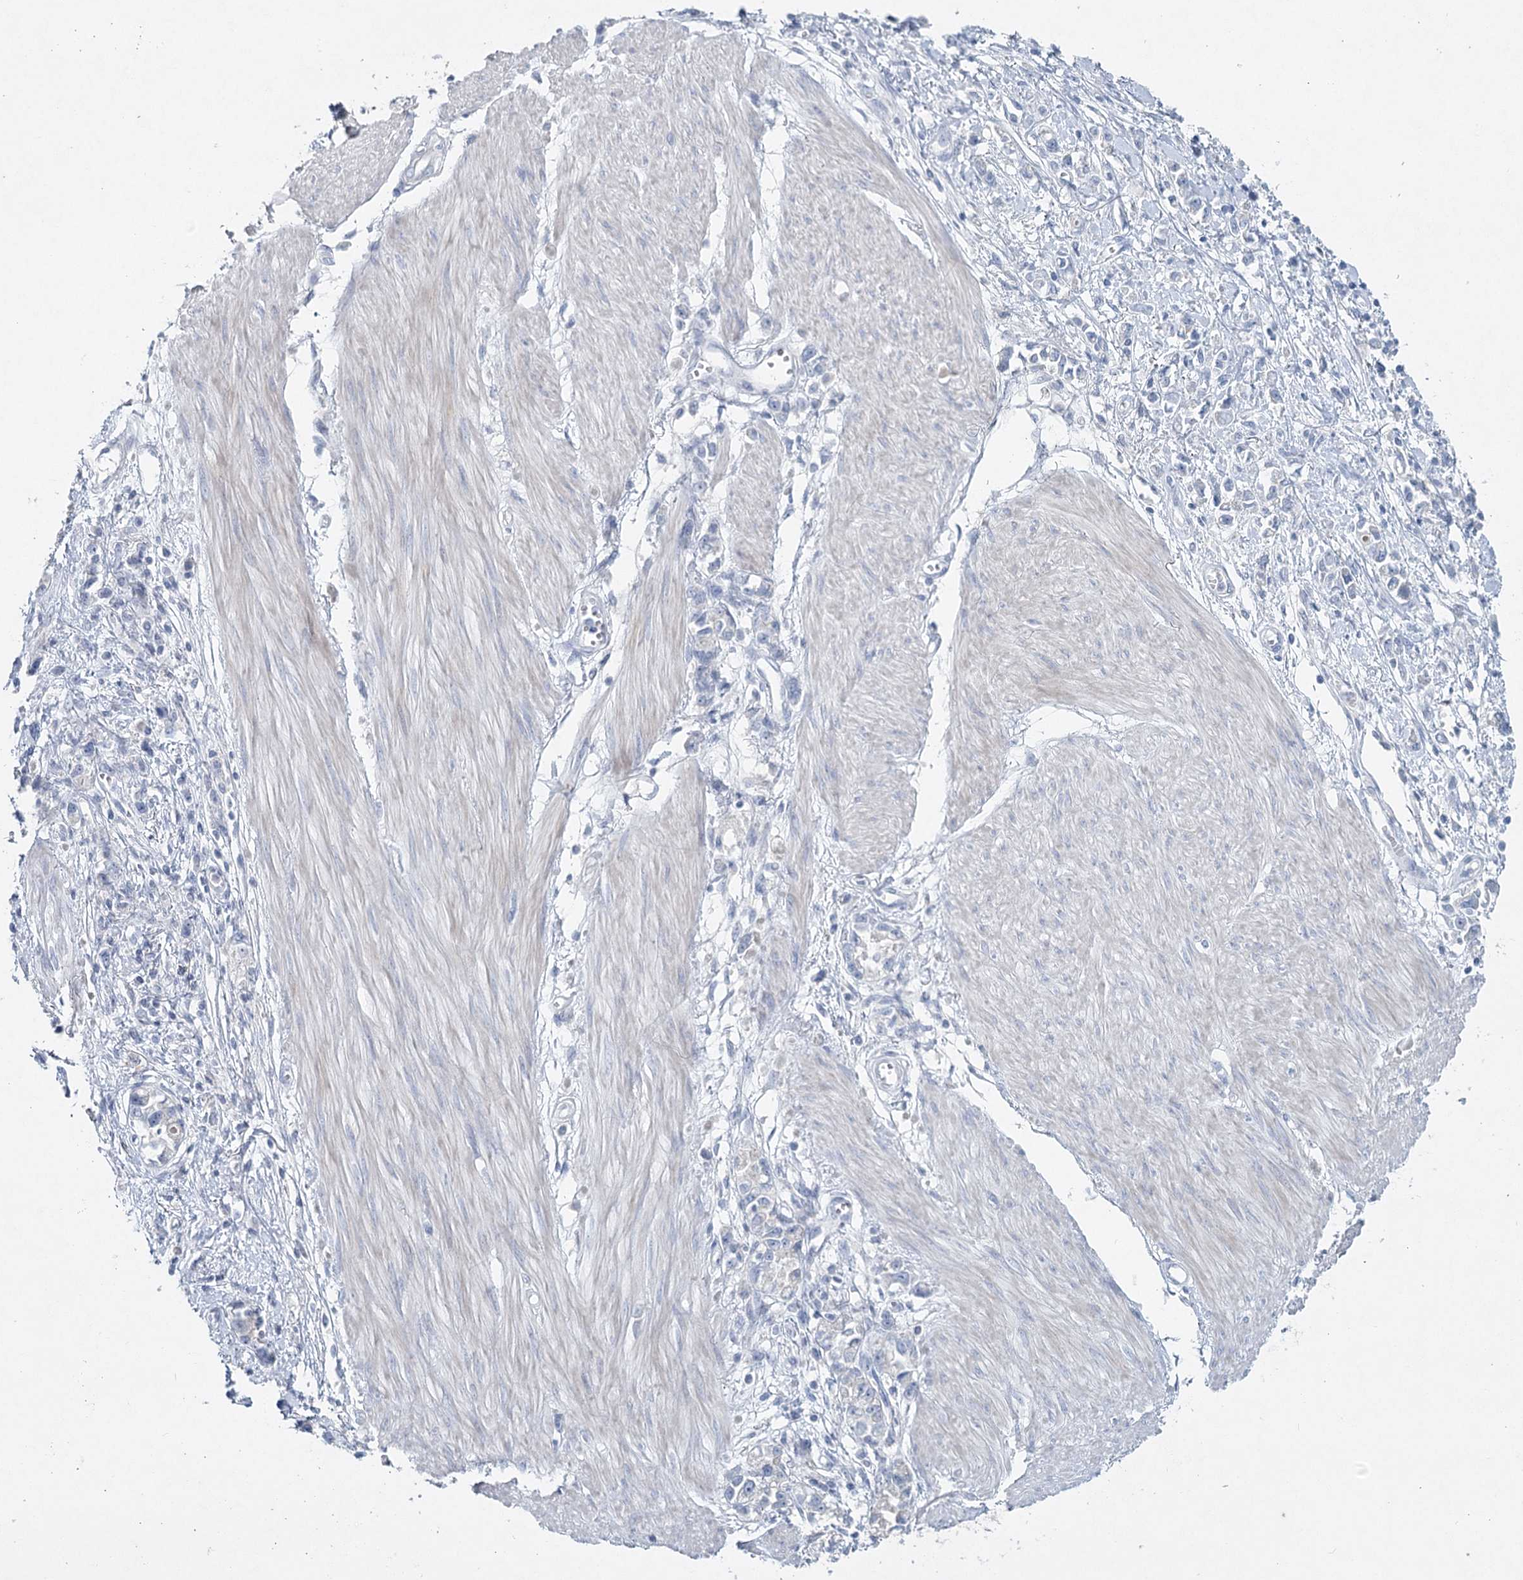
{"staining": {"intensity": "negative", "quantity": "none", "location": "none"}, "tissue": "stomach cancer", "cell_type": "Tumor cells", "image_type": "cancer", "snomed": [{"axis": "morphology", "description": "Adenocarcinoma, NOS"}, {"axis": "topography", "description": "Stomach"}], "caption": "Immunohistochemical staining of human stomach adenocarcinoma displays no significant positivity in tumor cells.", "gene": "MAP3K13", "patient": {"sex": "female", "age": 76}}